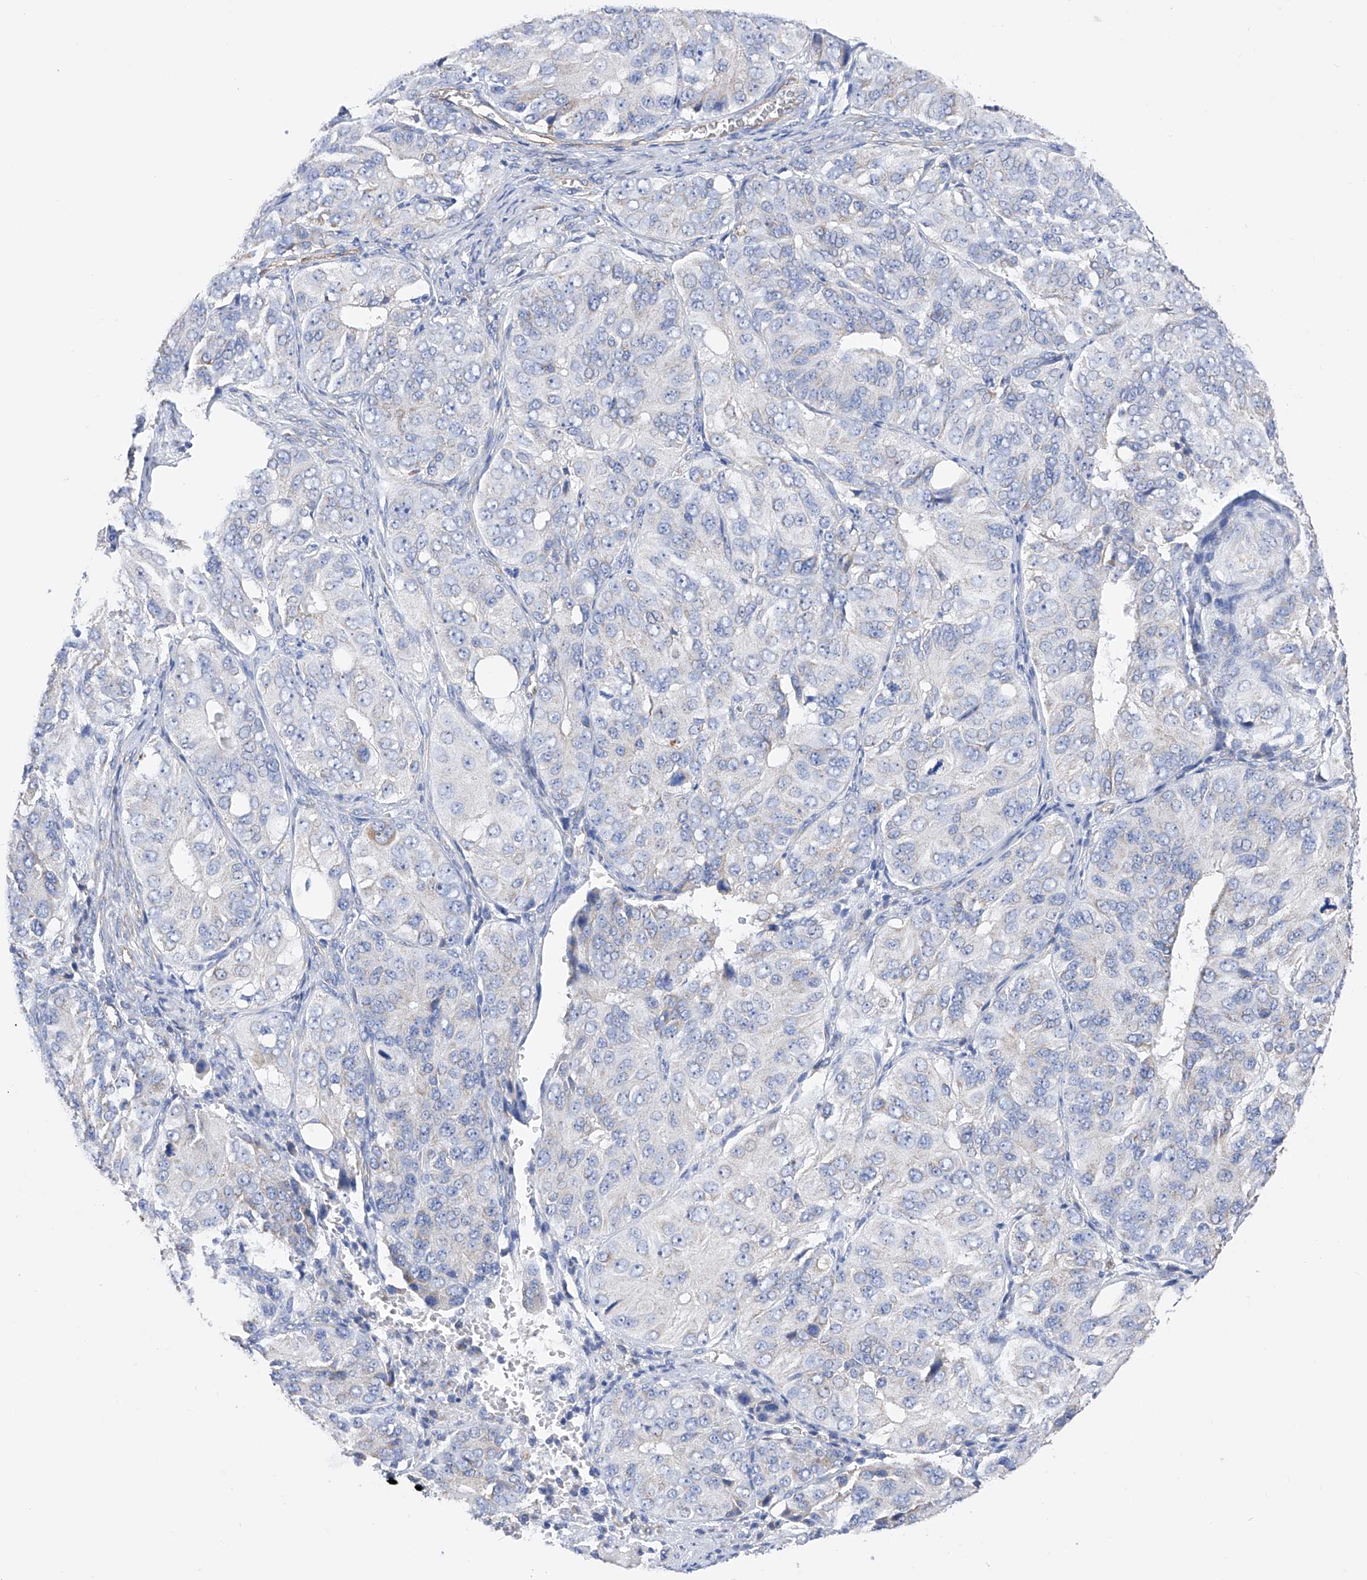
{"staining": {"intensity": "negative", "quantity": "none", "location": "none"}, "tissue": "ovarian cancer", "cell_type": "Tumor cells", "image_type": "cancer", "snomed": [{"axis": "morphology", "description": "Carcinoma, endometroid"}, {"axis": "topography", "description": "Ovary"}], "caption": "The micrograph displays no staining of tumor cells in ovarian endometroid carcinoma. The staining is performed using DAB (3,3'-diaminobenzidine) brown chromogen with nuclei counter-stained in using hematoxylin.", "gene": "FLG", "patient": {"sex": "female", "age": 51}}